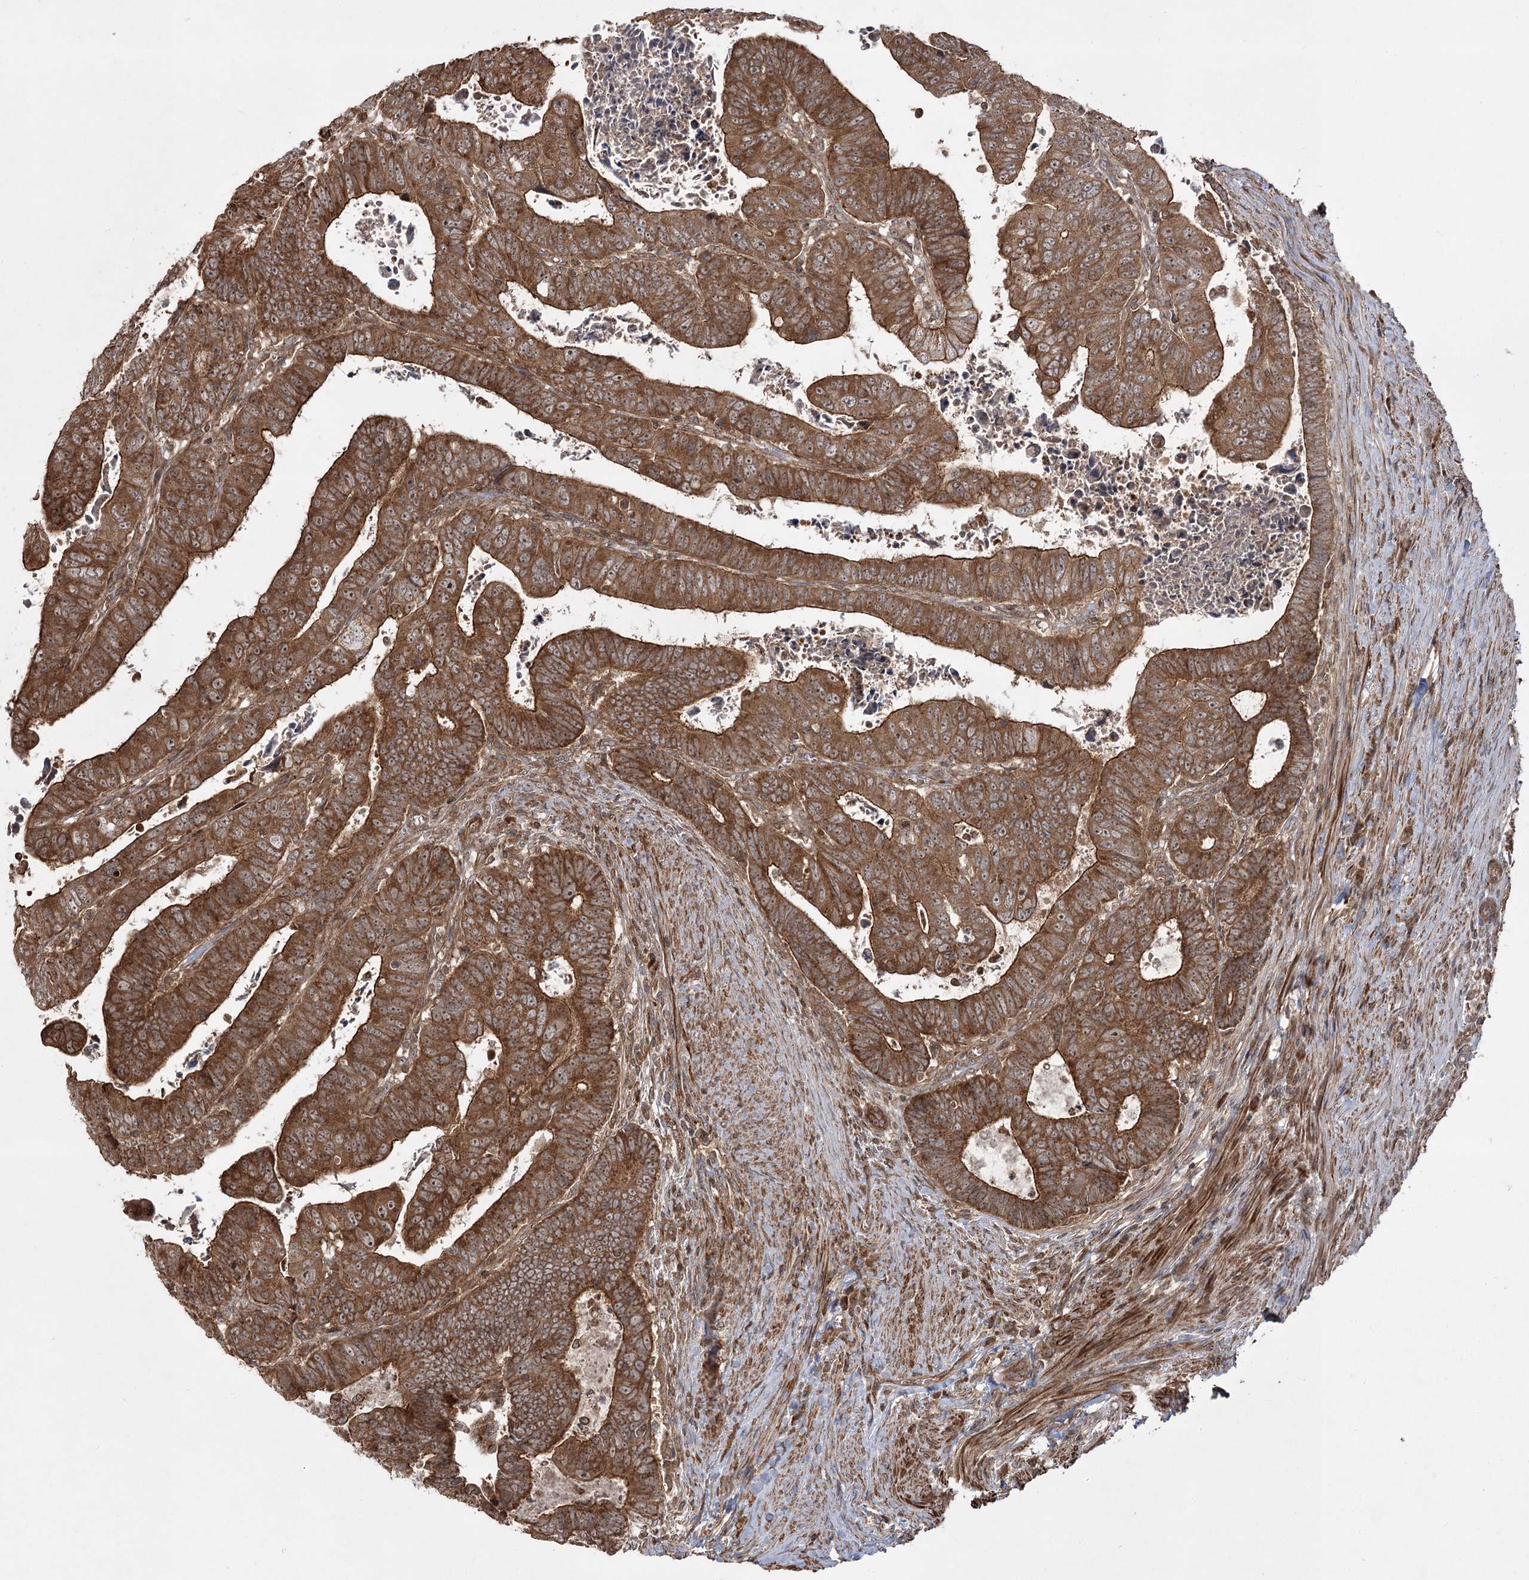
{"staining": {"intensity": "strong", "quantity": ">75%", "location": "cytoplasmic/membranous"}, "tissue": "colorectal cancer", "cell_type": "Tumor cells", "image_type": "cancer", "snomed": [{"axis": "morphology", "description": "Normal tissue, NOS"}, {"axis": "morphology", "description": "Adenocarcinoma, NOS"}, {"axis": "topography", "description": "Rectum"}], "caption": "A high-resolution histopathology image shows immunohistochemistry staining of colorectal cancer, which demonstrates strong cytoplasmic/membranous positivity in about >75% of tumor cells.", "gene": "CPLANE1", "patient": {"sex": "female", "age": 65}}